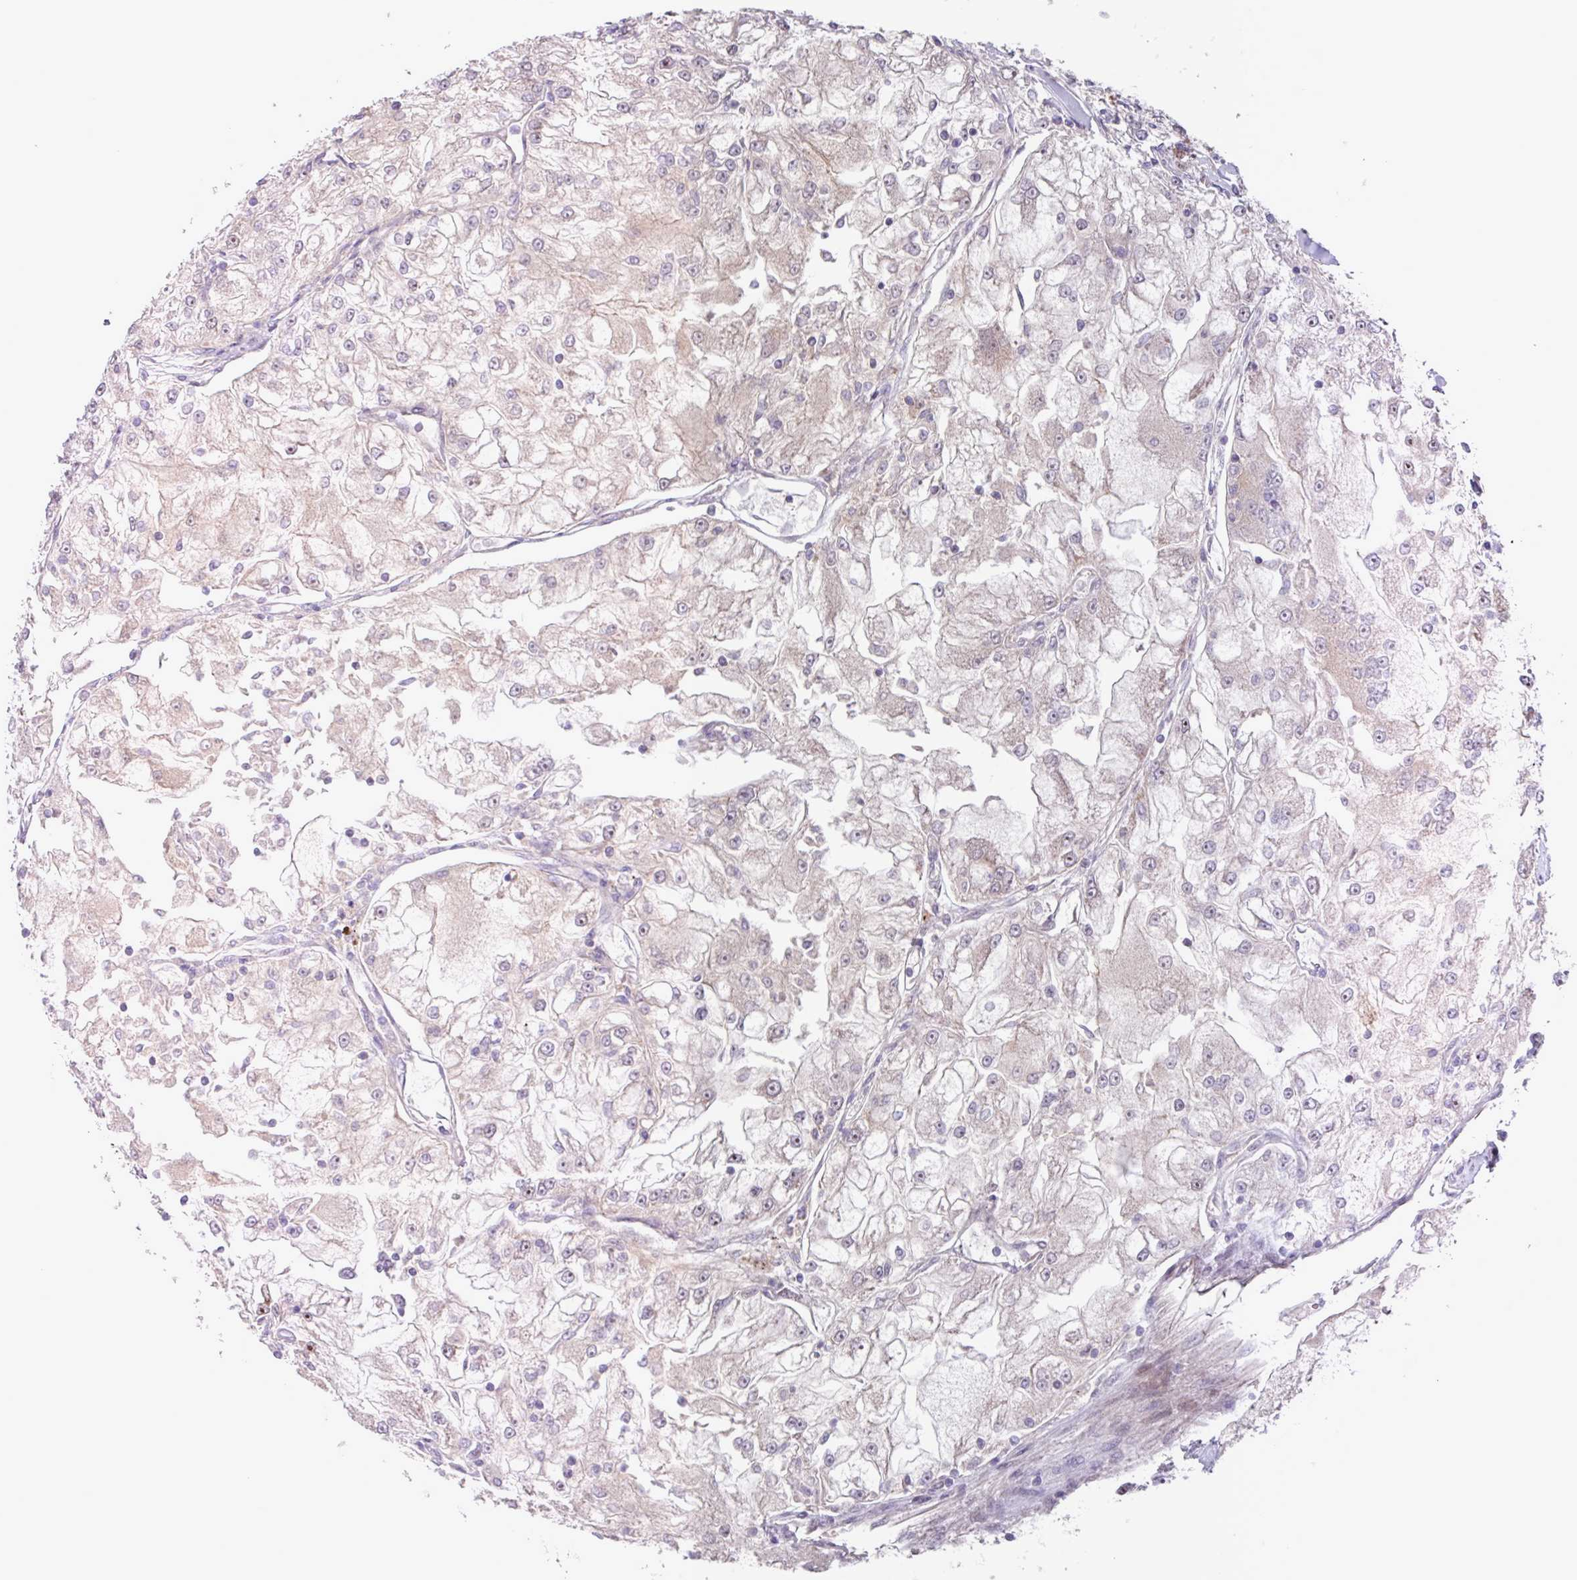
{"staining": {"intensity": "negative", "quantity": "none", "location": "none"}, "tissue": "renal cancer", "cell_type": "Tumor cells", "image_type": "cancer", "snomed": [{"axis": "morphology", "description": "Adenocarcinoma, NOS"}, {"axis": "topography", "description": "Kidney"}], "caption": "A micrograph of adenocarcinoma (renal) stained for a protein shows no brown staining in tumor cells. The staining is performed using DAB (3,3'-diaminobenzidine) brown chromogen with nuclei counter-stained in using hematoxylin.", "gene": "IQCJ", "patient": {"sex": "female", "age": 72}}